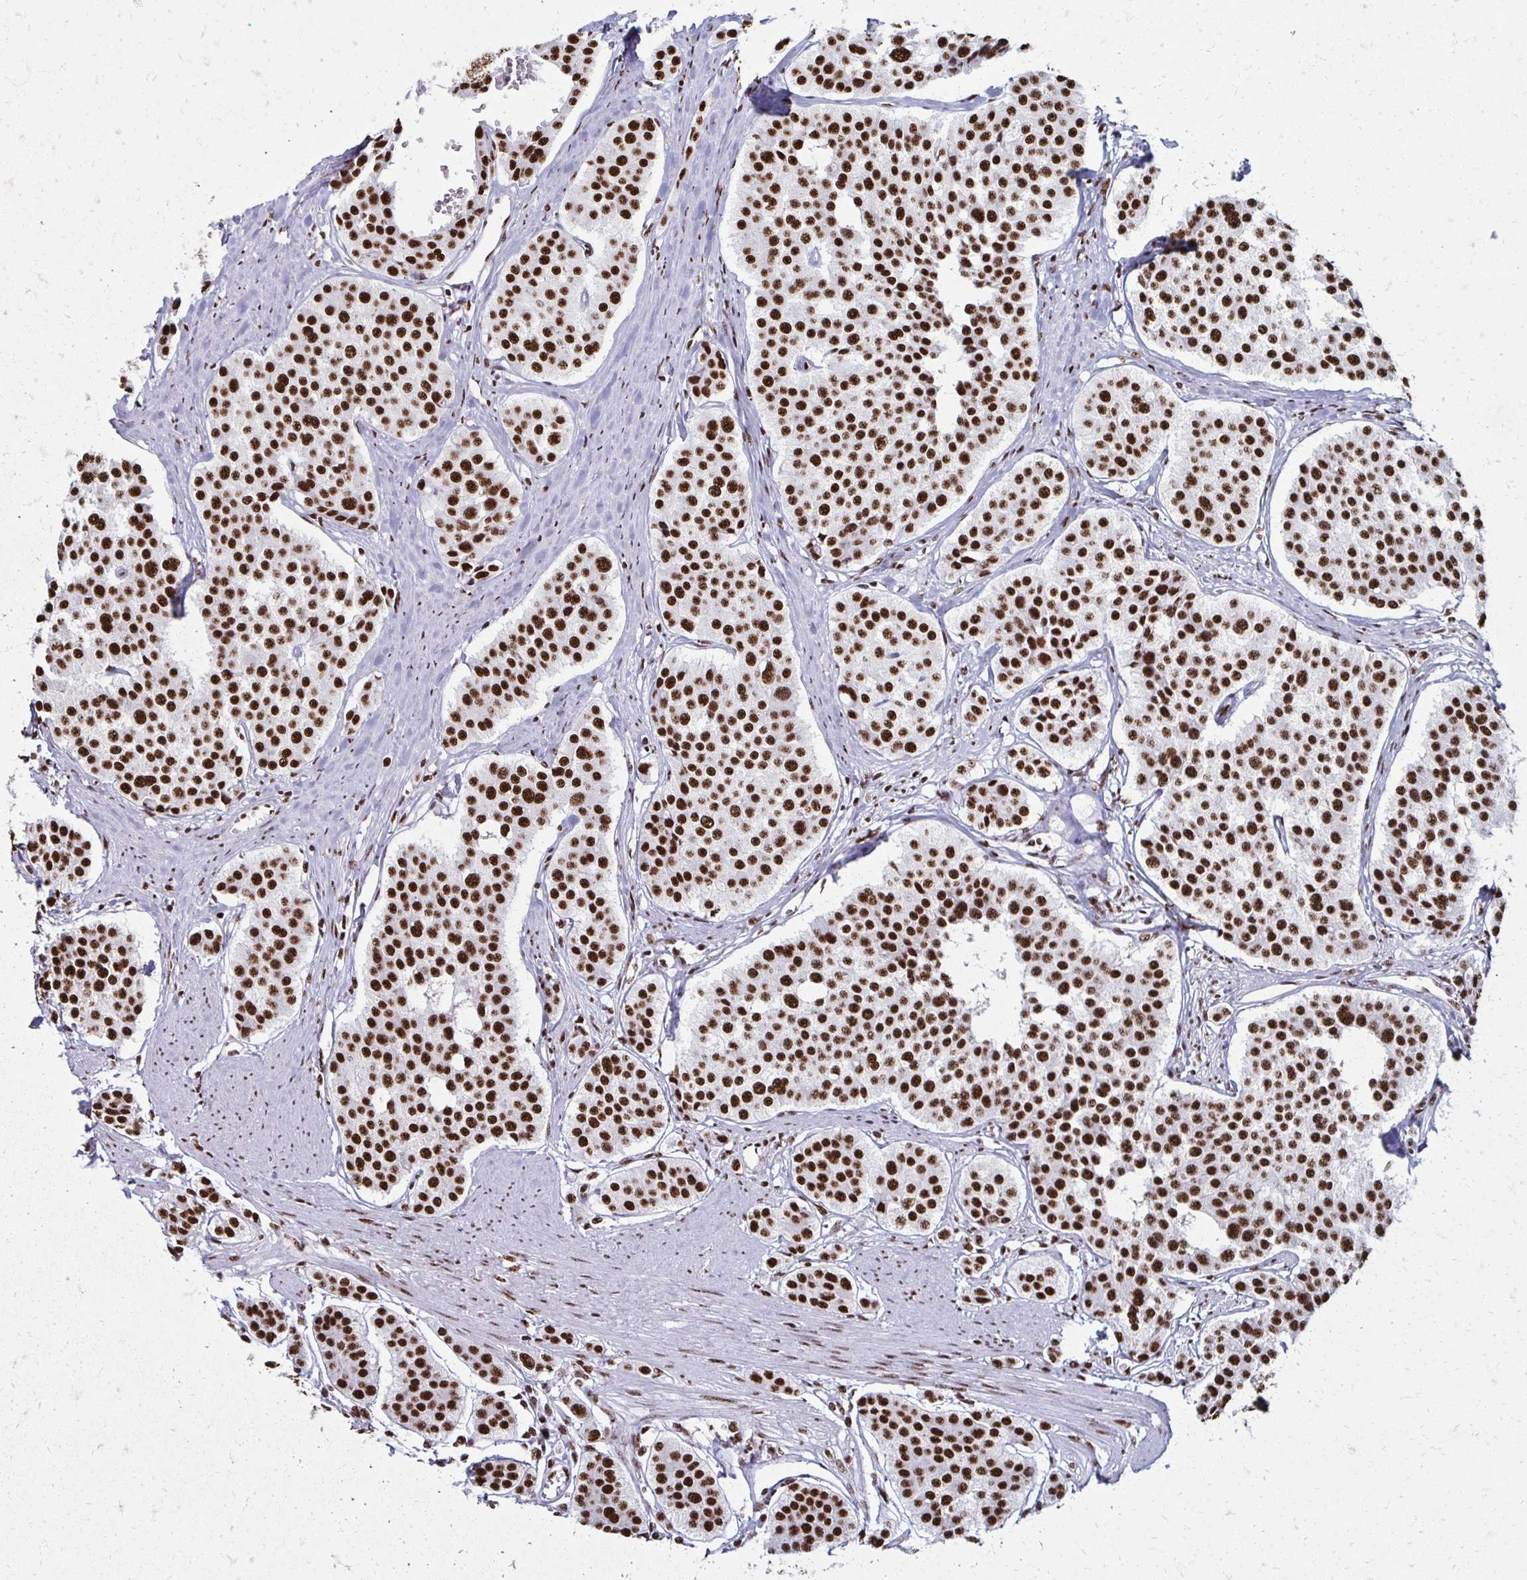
{"staining": {"intensity": "strong", "quantity": ">75%", "location": "nuclear"}, "tissue": "carcinoid", "cell_type": "Tumor cells", "image_type": "cancer", "snomed": [{"axis": "morphology", "description": "Carcinoid, malignant, NOS"}, {"axis": "topography", "description": "Small intestine"}], "caption": "IHC histopathology image of human malignant carcinoid stained for a protein (brown), which reveals high levels of strong nuclear expression in approximately >75% of tumor cells.", "gene": "NONO", "patient": {"sex": "male", "age": 60}}